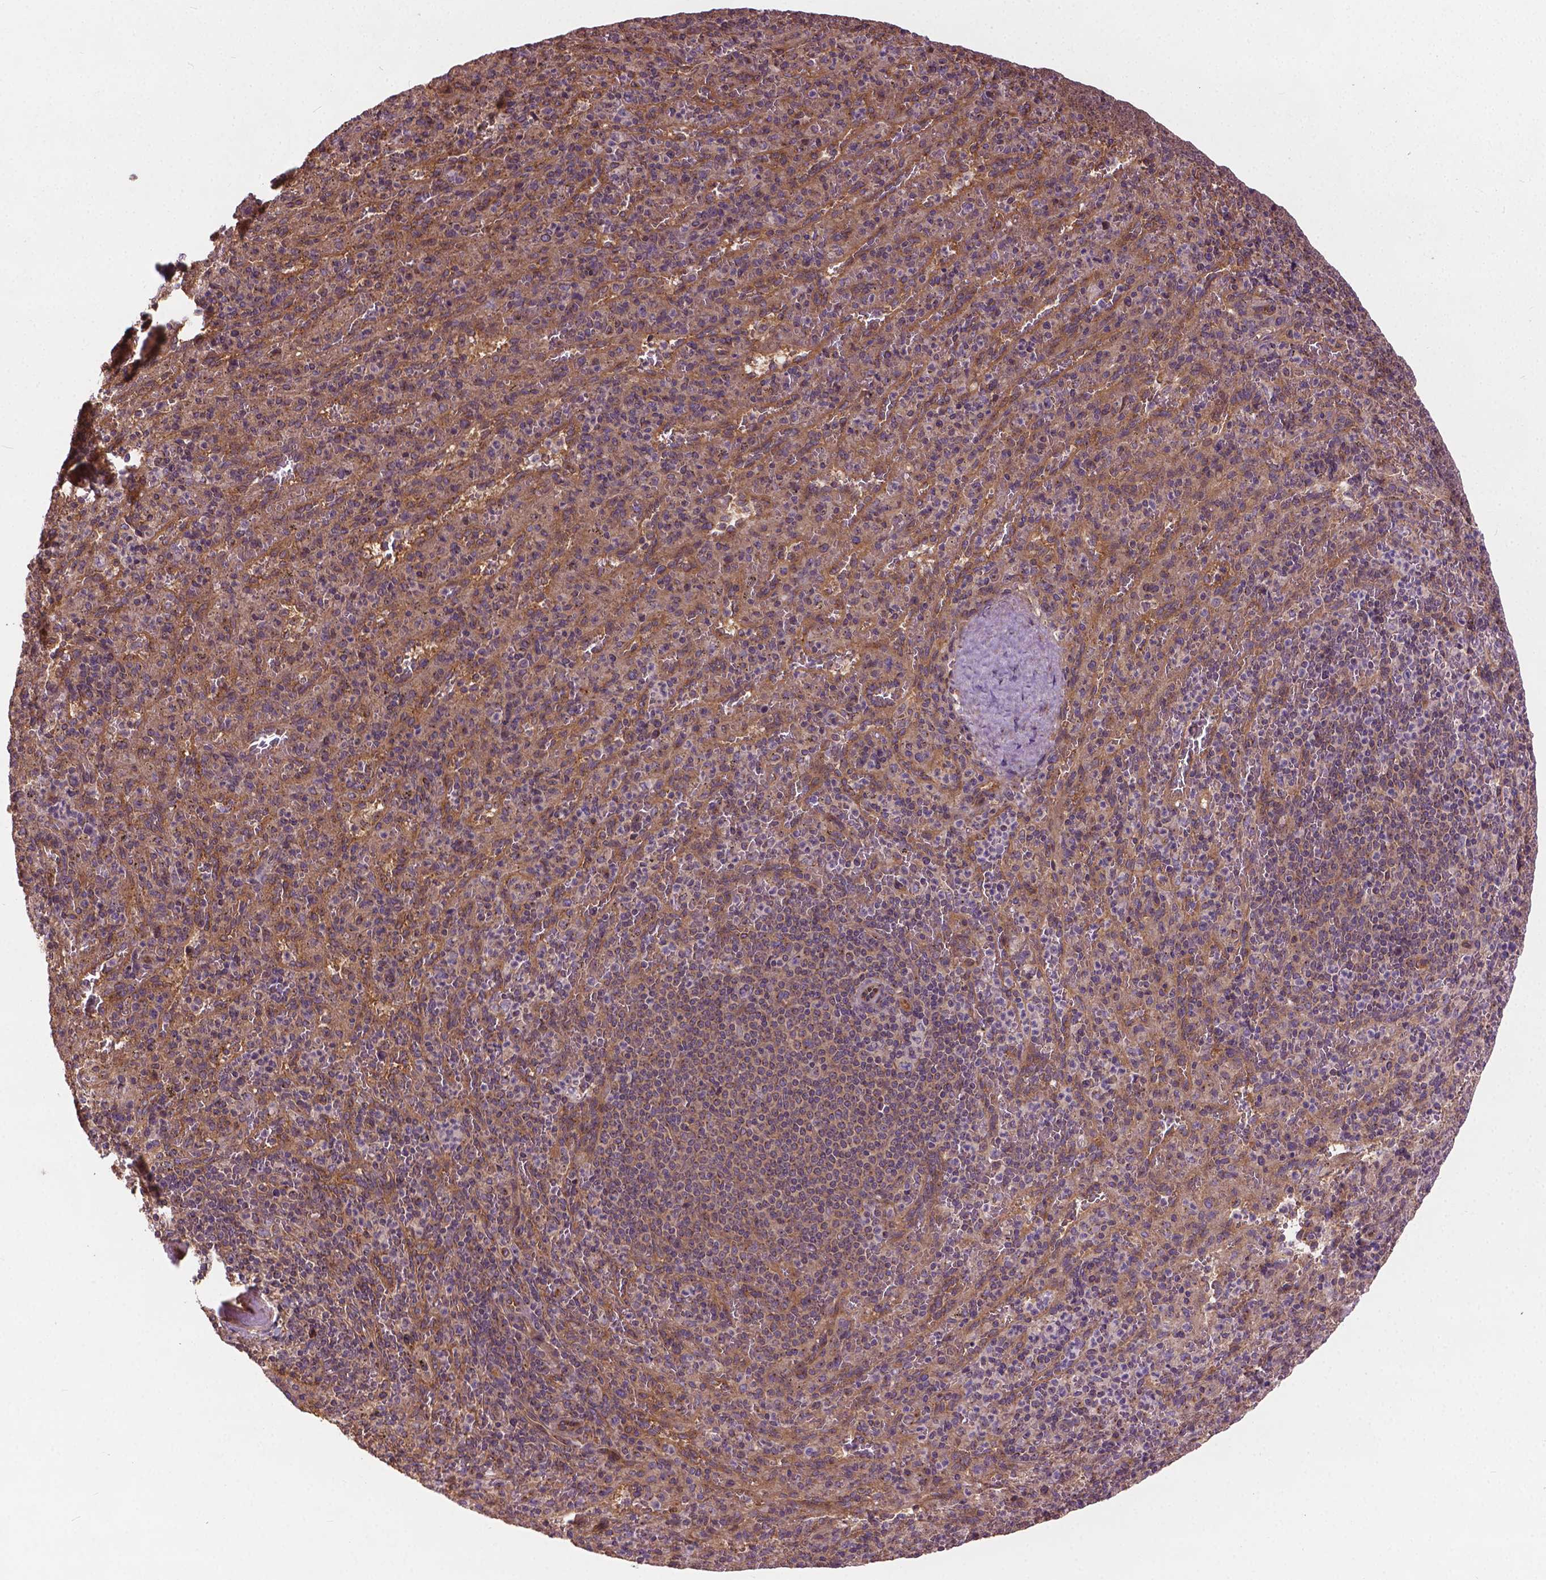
{"staining": {"intensity": "weak", "quantity": "25%-75%", "location": "cytoplasmic/membranous"}, "tissue": "spleen", "cell_type": "Cells in red pulp", "image_type": "normal", "snomed": [{"axis": "morphology", "description": "Normal tissue, NOS"}, {"axis": "topography", "description": "Spleen"}], "caption": "Protein analysis of benign spleen displays weak cytoplasmic/membranous positivity in about 25%-75% of cells in red pulp. The staining was performed using DAB to visualize the protein expression in brown, while the nuclei were stained in blue with hematoxylin (Magnification: 20x).", "gene": "MZT1", "patient": {"sex": "male", "age": 57}}